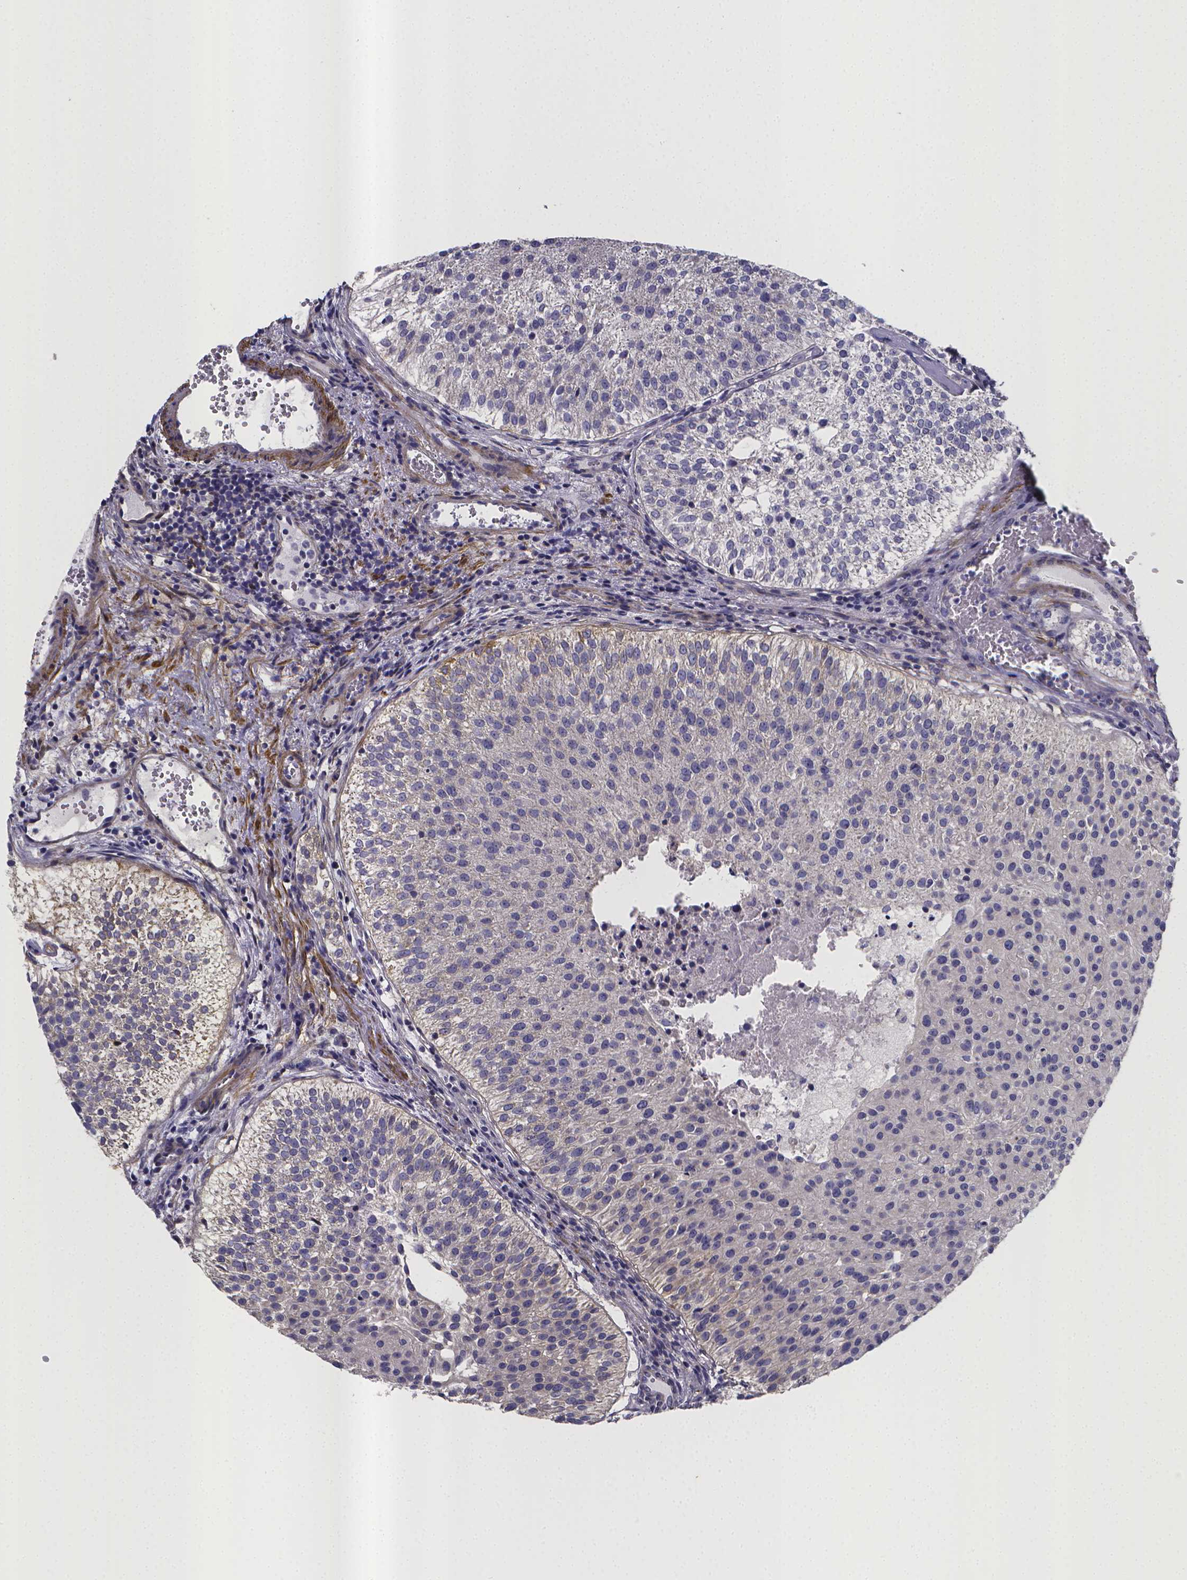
{"staining": {"intensity": "negative", "quantity": "none", "location": "none"}, "tissue": "urothelial cancer", "cell_type": "Tumor cells", "image_type": "cancer", "snomed": [{"axis": "morphology", "description": "Urothelial carcinoma, Low grade"}, {"axis": "topography", "description": "Urinary bladder"}], "caption": "Image shows no significant protein expression in tumor cells of low-grade urothelial carcinoma. Brightfield microscopy of IHC stained with DAB (3,3'-diaminobenzidine) (brown) and hematoxylin (blue), captured at high magnification.", "gene": "RERG", "patient": {"sex": "female", "age": 87}}